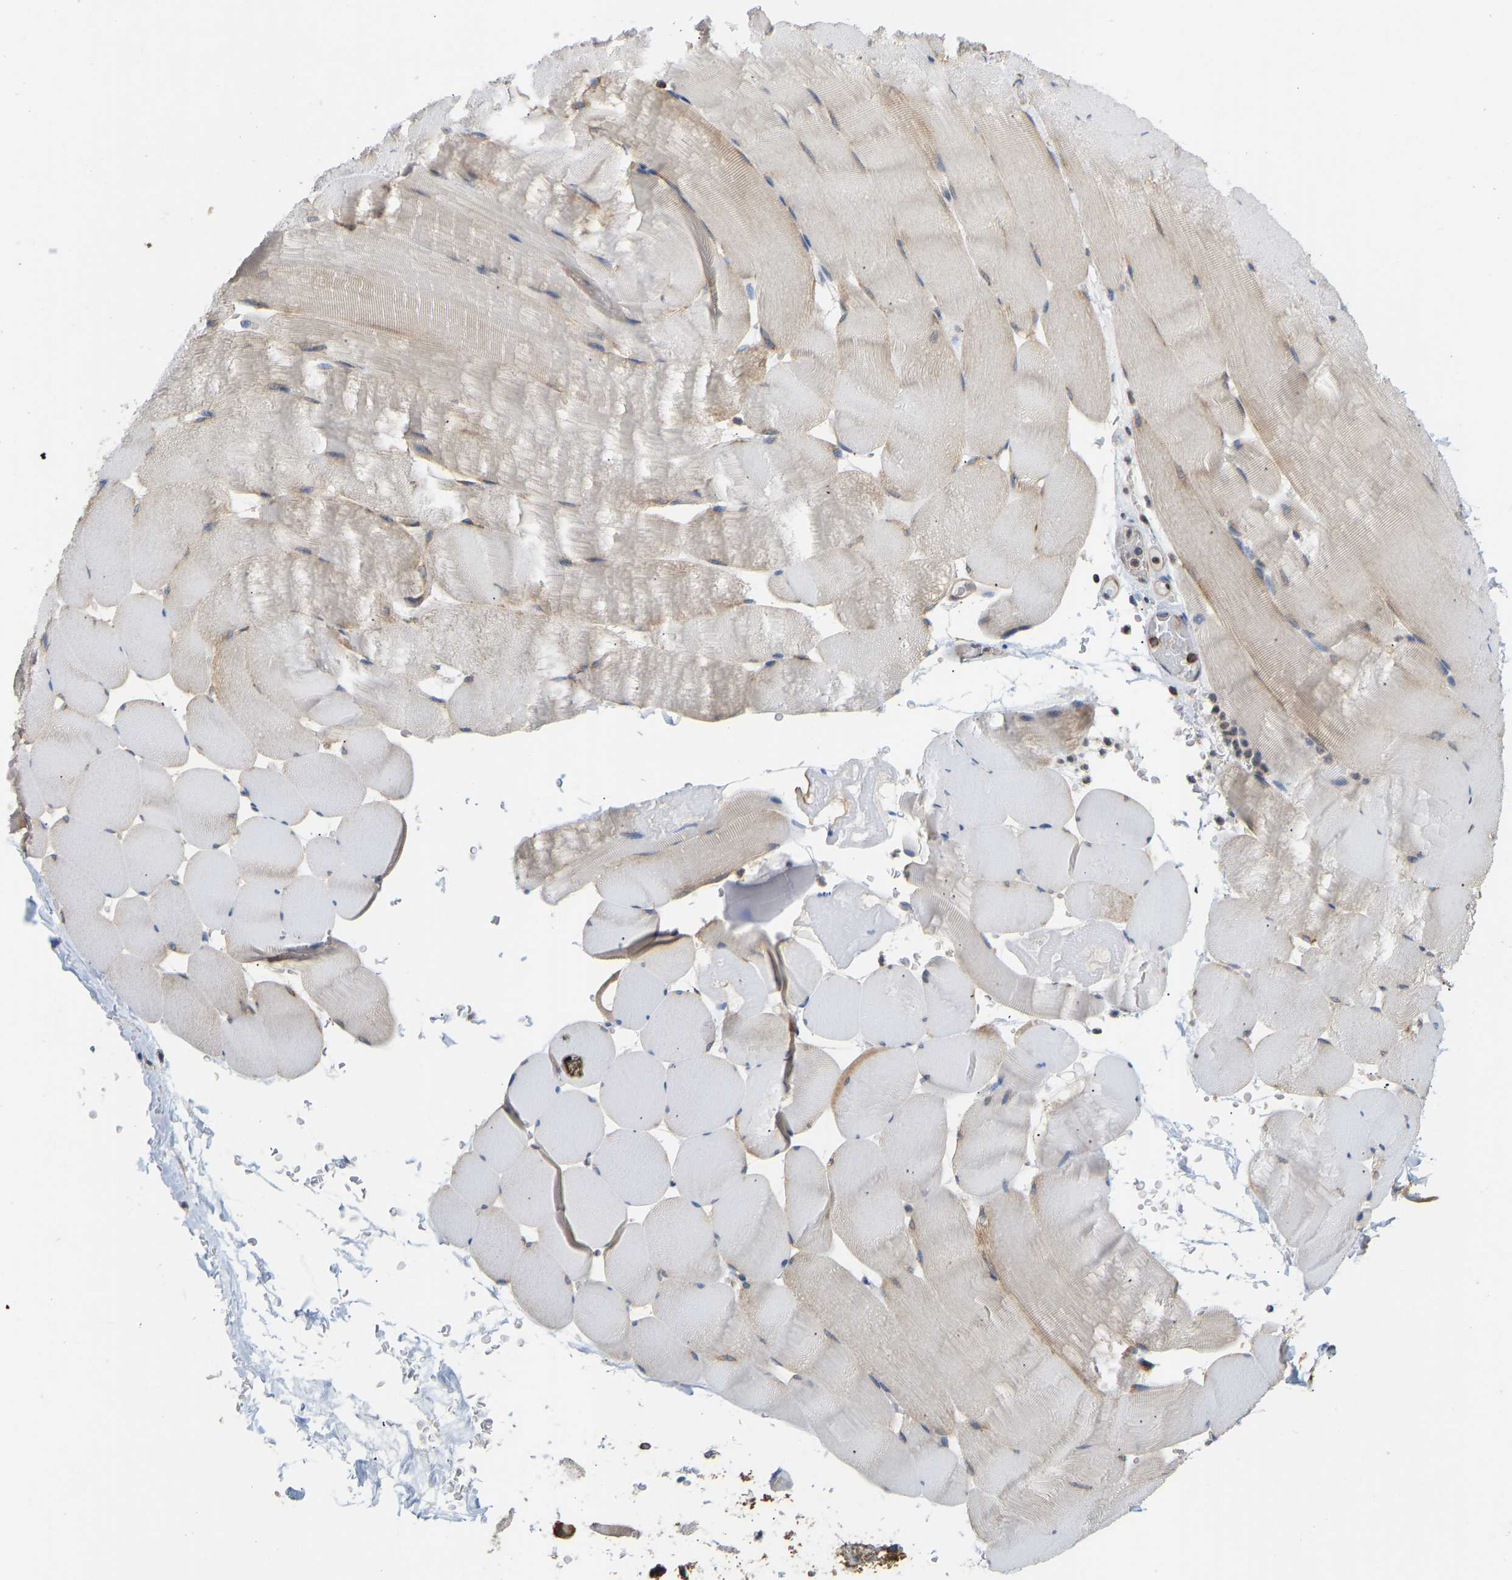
{"staining": {"intensity": "moderate", "quantity": "<25%", "location": "cytoplasmic/membranous"}, "tissue": "skeletal muscle", "cell_type": "Myocytes", "image_type": "normal", "snomed": [{"axis": "morphology", "description": "Normal tissue, NOS"}, {"axis": "topography", "description": "Skeletal muscle"}], "caption": "Moderate cytoplasmic/membranous protein expression is appreciated in about <25% of myocytes in skeletal muscle. The staining was performed using DAB (3,3'-diaminobenzidine) to visualize the protein expression in brown, while the nuclei were stained in blue with hematoxylin (Magnification: 20x).", "gene": "RPS6KB2", "patient": {"sex": "male", "age": 62}}